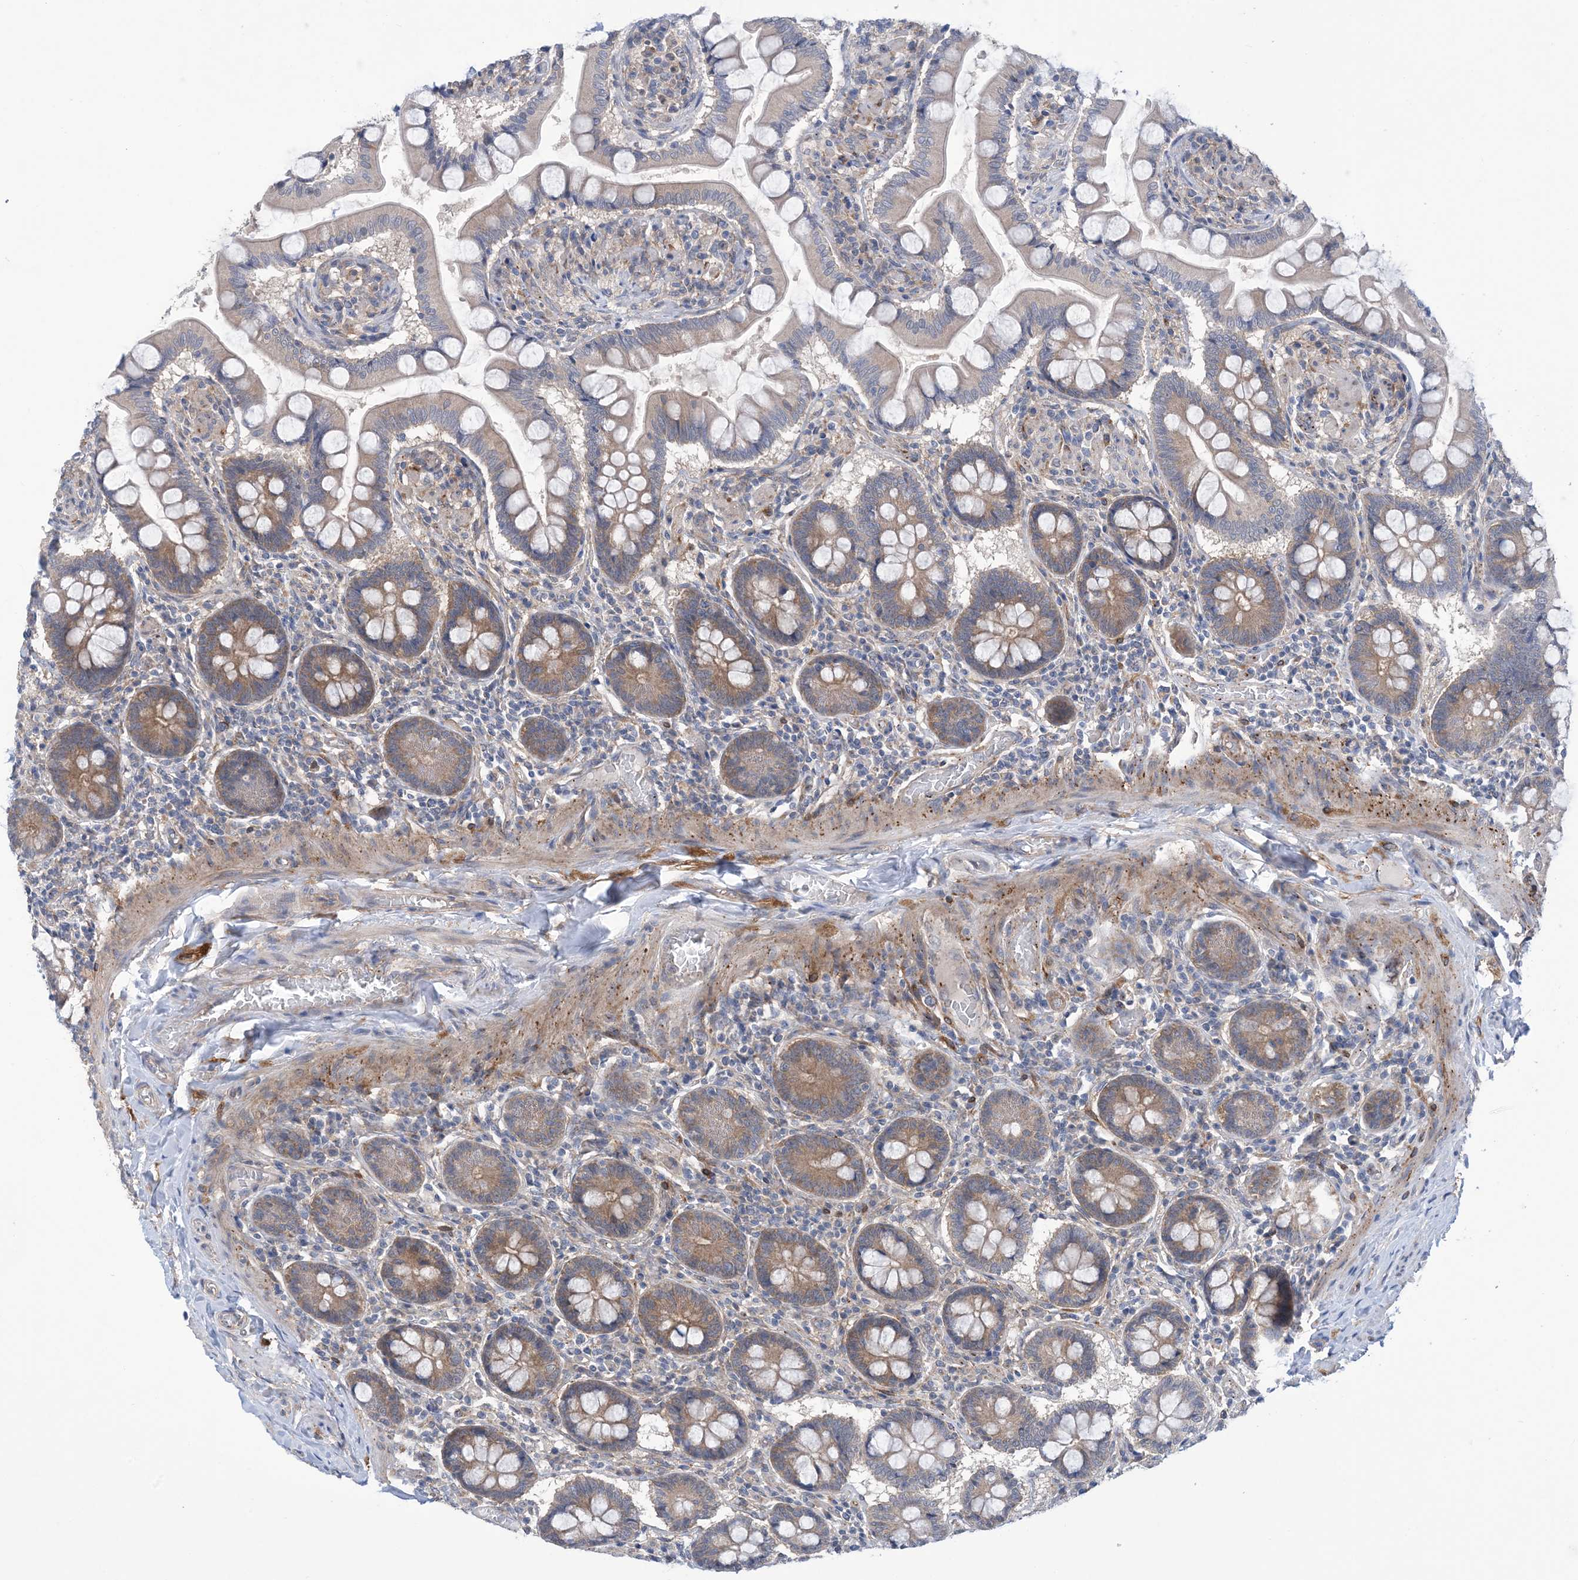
{"staining": {"intensity": "weak", "quantity": "25%-75%", "location": "cytoplasmic/membranous"}, "tissue": "small intestine", "cell_type": "Glandular cells", "image_type": "normal", "snomed": [{"axis": "morphology", "description": "Normal tissue, NOS"}, {"axis": "topography", "description": "Small intestine"}], "caption": "This photomicrograph shows normal small intestine stained with immunohistochemistry to label a protein in brown. The cytoplasmic/membranous of glandular cells show weak positivity for the protein. Nuclei are counter-stained blue.", "gene": "EHBP1", "patient": {"sex": "male", "age": 41}}